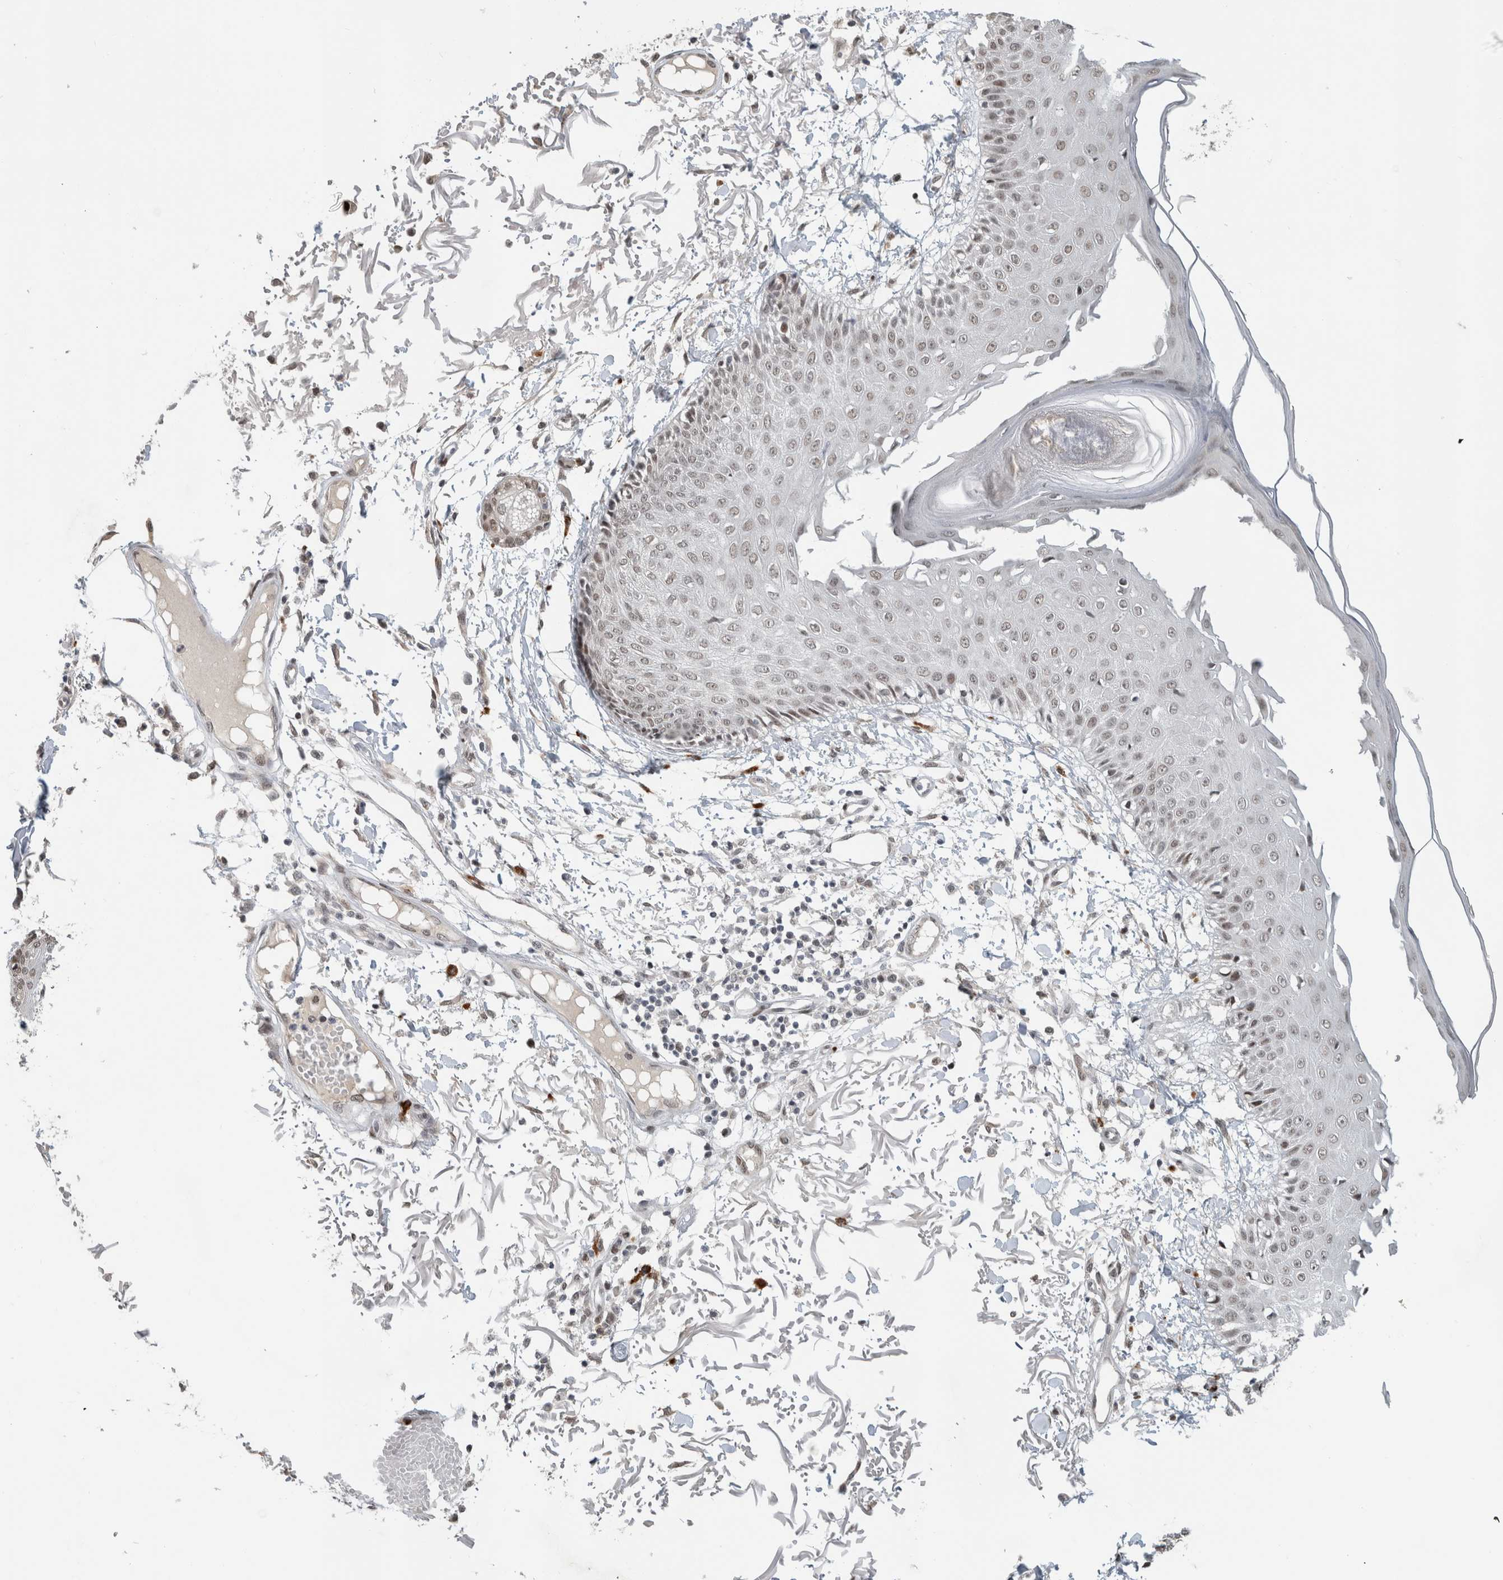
{"staining": {"intensity": "weak", "quantity": ">75%", "location": "nuclear"}, "tissue": "skin", "cell_type": "Fibroblasts", "image_type": "normal", "snomed": [{"axis": "morphology", "description": "Normal tissue, NOS"}, {"axis": "morphology", "description": "Squamous cell carcinoma, NOS"}, {"axis": "topography", "description": "Skin"}, {"axis": "topography", "description": "Peripheral nerve tissue"}], "caption": "Skin stained with DAB IHC exhibits low levels of weak nuclear positivity in about >75% of fibroblasts. The staining is performed using DAB brown chromogen to label protein expression. The nuclei are counter-stained blue using hematoxylin.", "gene": "HNRNPR", "patient": {"sex": "male", "age": 83}}